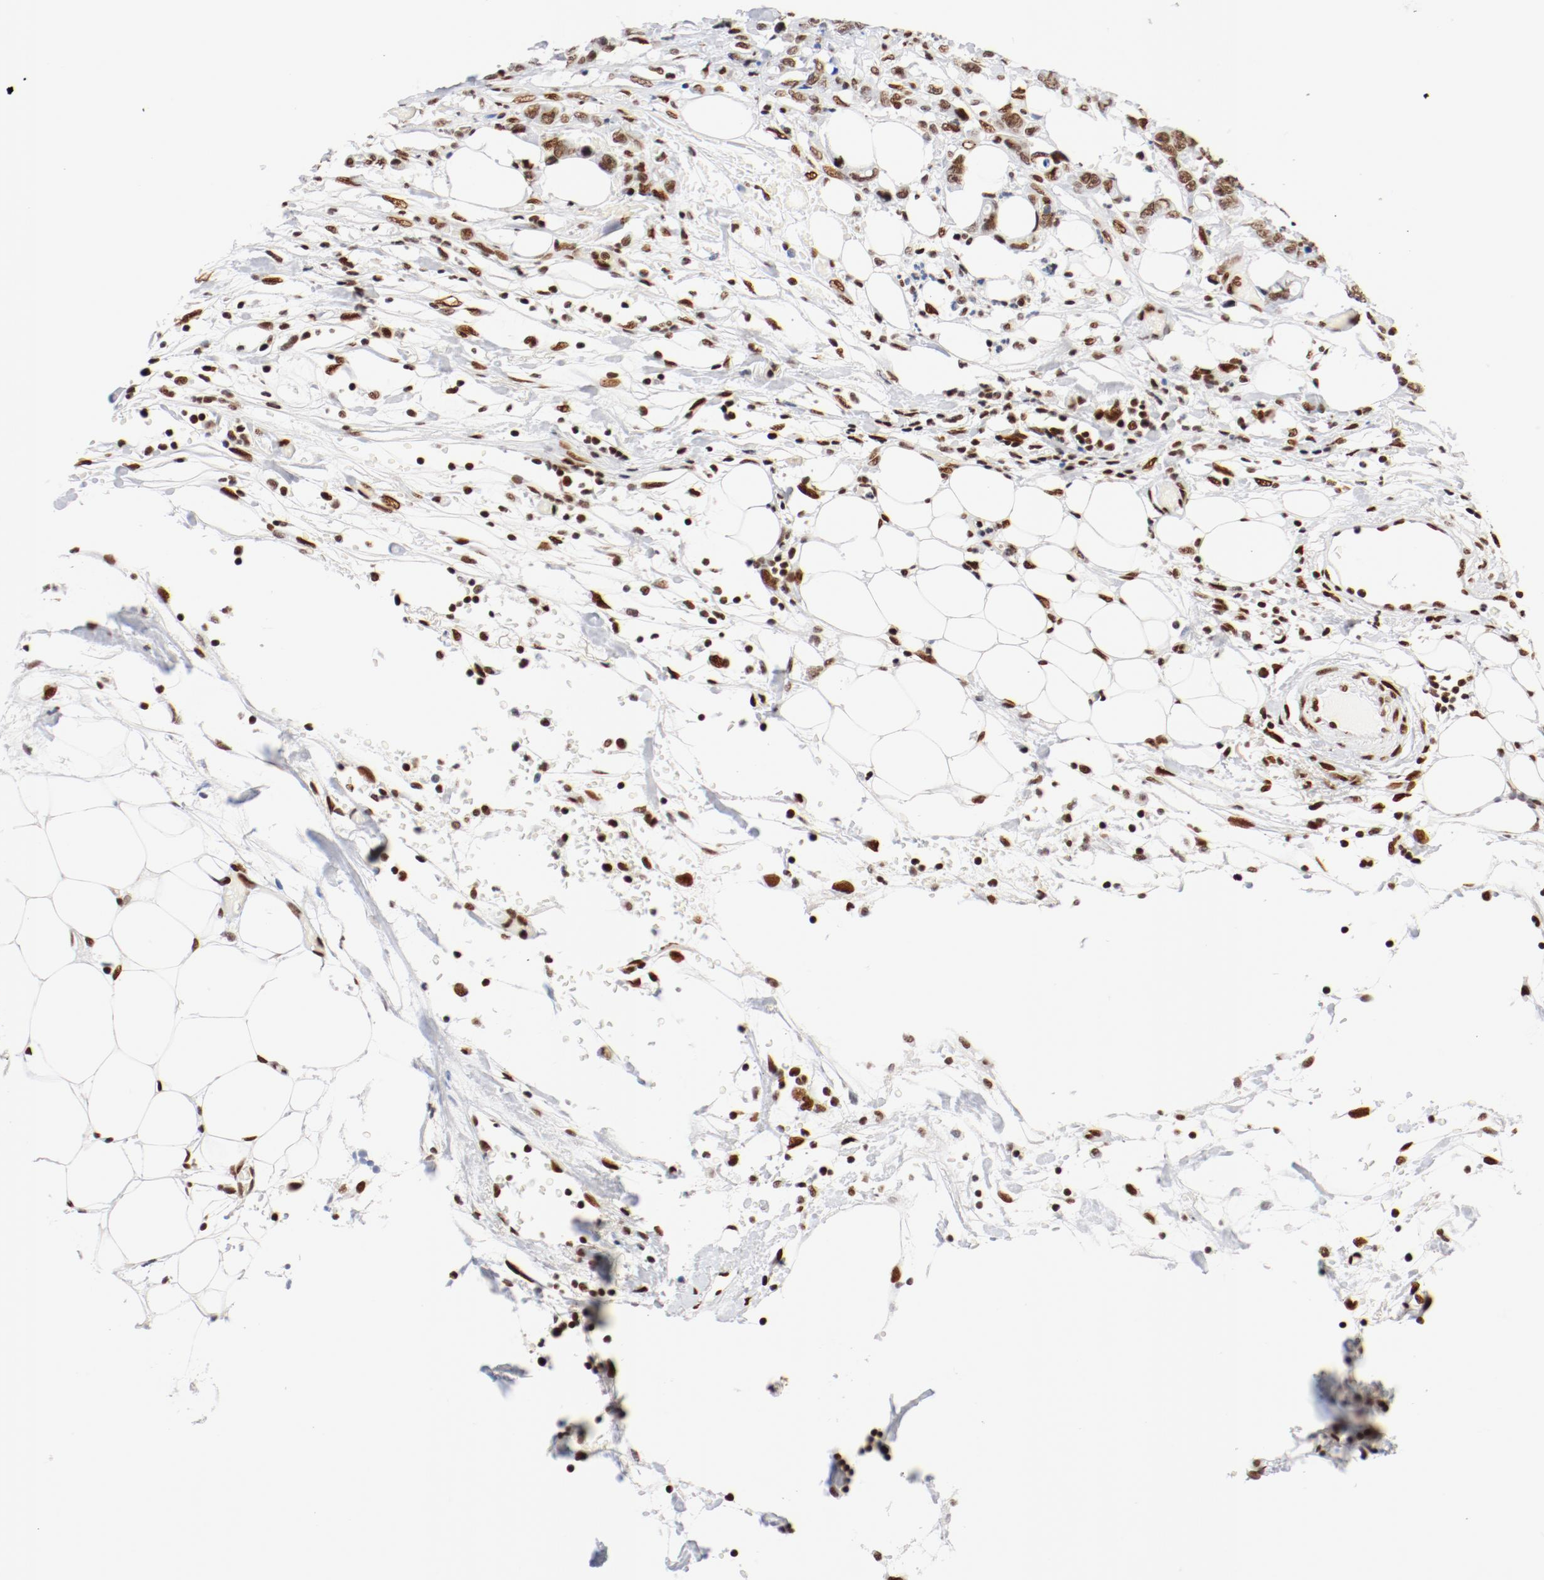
{"staining": {"intensity": "moderate", "quantity": ">75%", "location": "nuclear"}, "tissue": "colorectal cancer", "cell_type": "Tumor cells", "image_type": "cancer", "snomed": [{"axis": "morphology", "description": "Adenocarcinoma, NOS"}, {"axis": "topography", "description": "Colon"}], "caption": "Colorectal cancer (adenocarcinoma) tissue reveals moderate nuclear expression in about >75% of tumor cells, visualized by immunohistochemistry.", "gene": "CTBP1", "patient": {"sex": "female", "age": 86}}